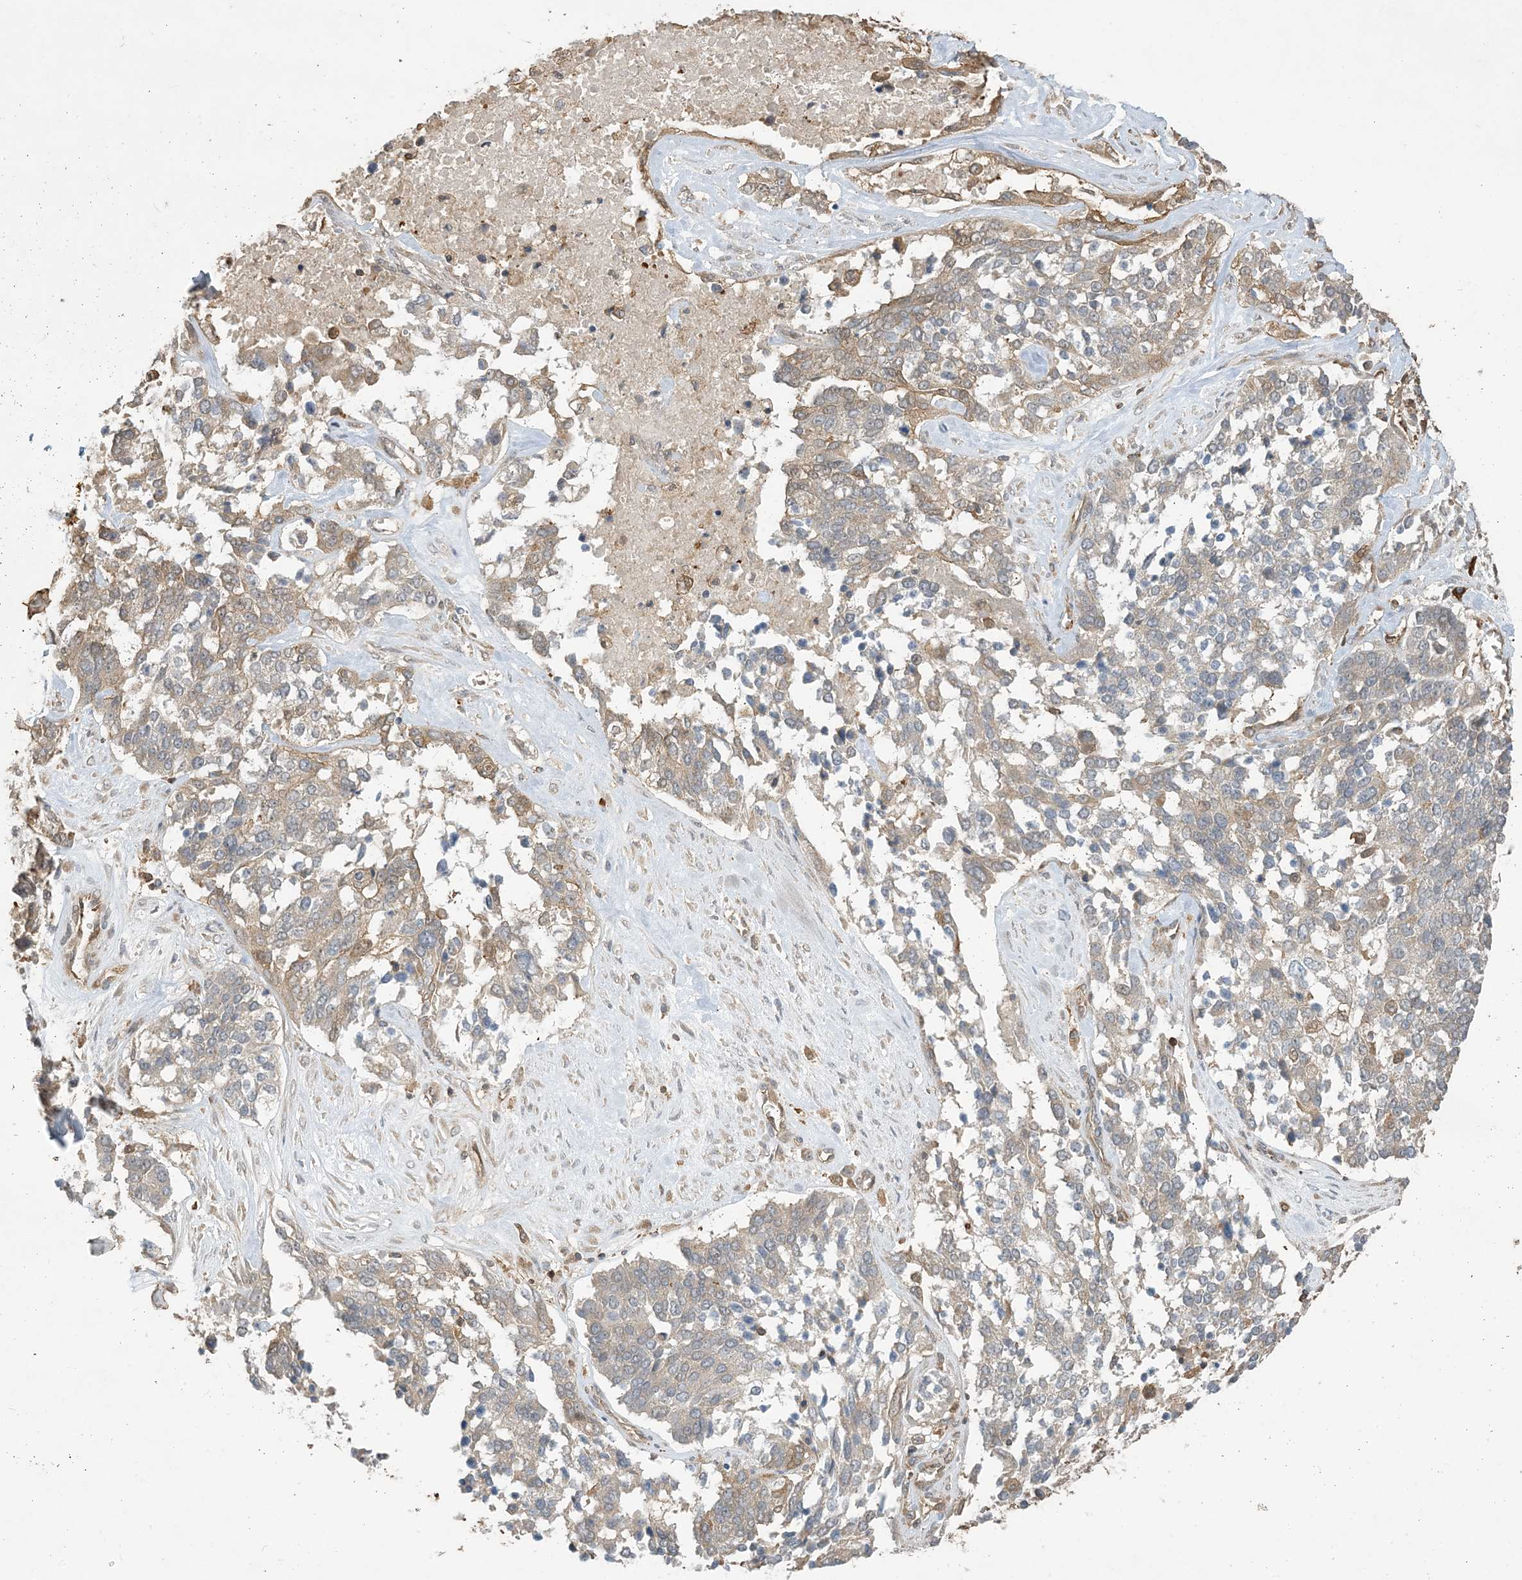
{"staining": {"intensity": "weak", "quantity": "25%-75%", "location": "cytoplasmic/membranous"}, "tissue": "ovarian cancer", "cell_type": "Tumor cells", "image_type": "cancer", "snomed": [{"axis": "morphology", "description": "Cystadenocarcinoma, serous, NOS"}, {"axis": "topography", "description": "Ovary"}], "caption": "Weak cytoplasmic/membranous staining is present in about 25%-75% of tumor cells in ovarian cancer.", "gene": "TMSB4X", "patient": {"sex": "female", "age": 44}}